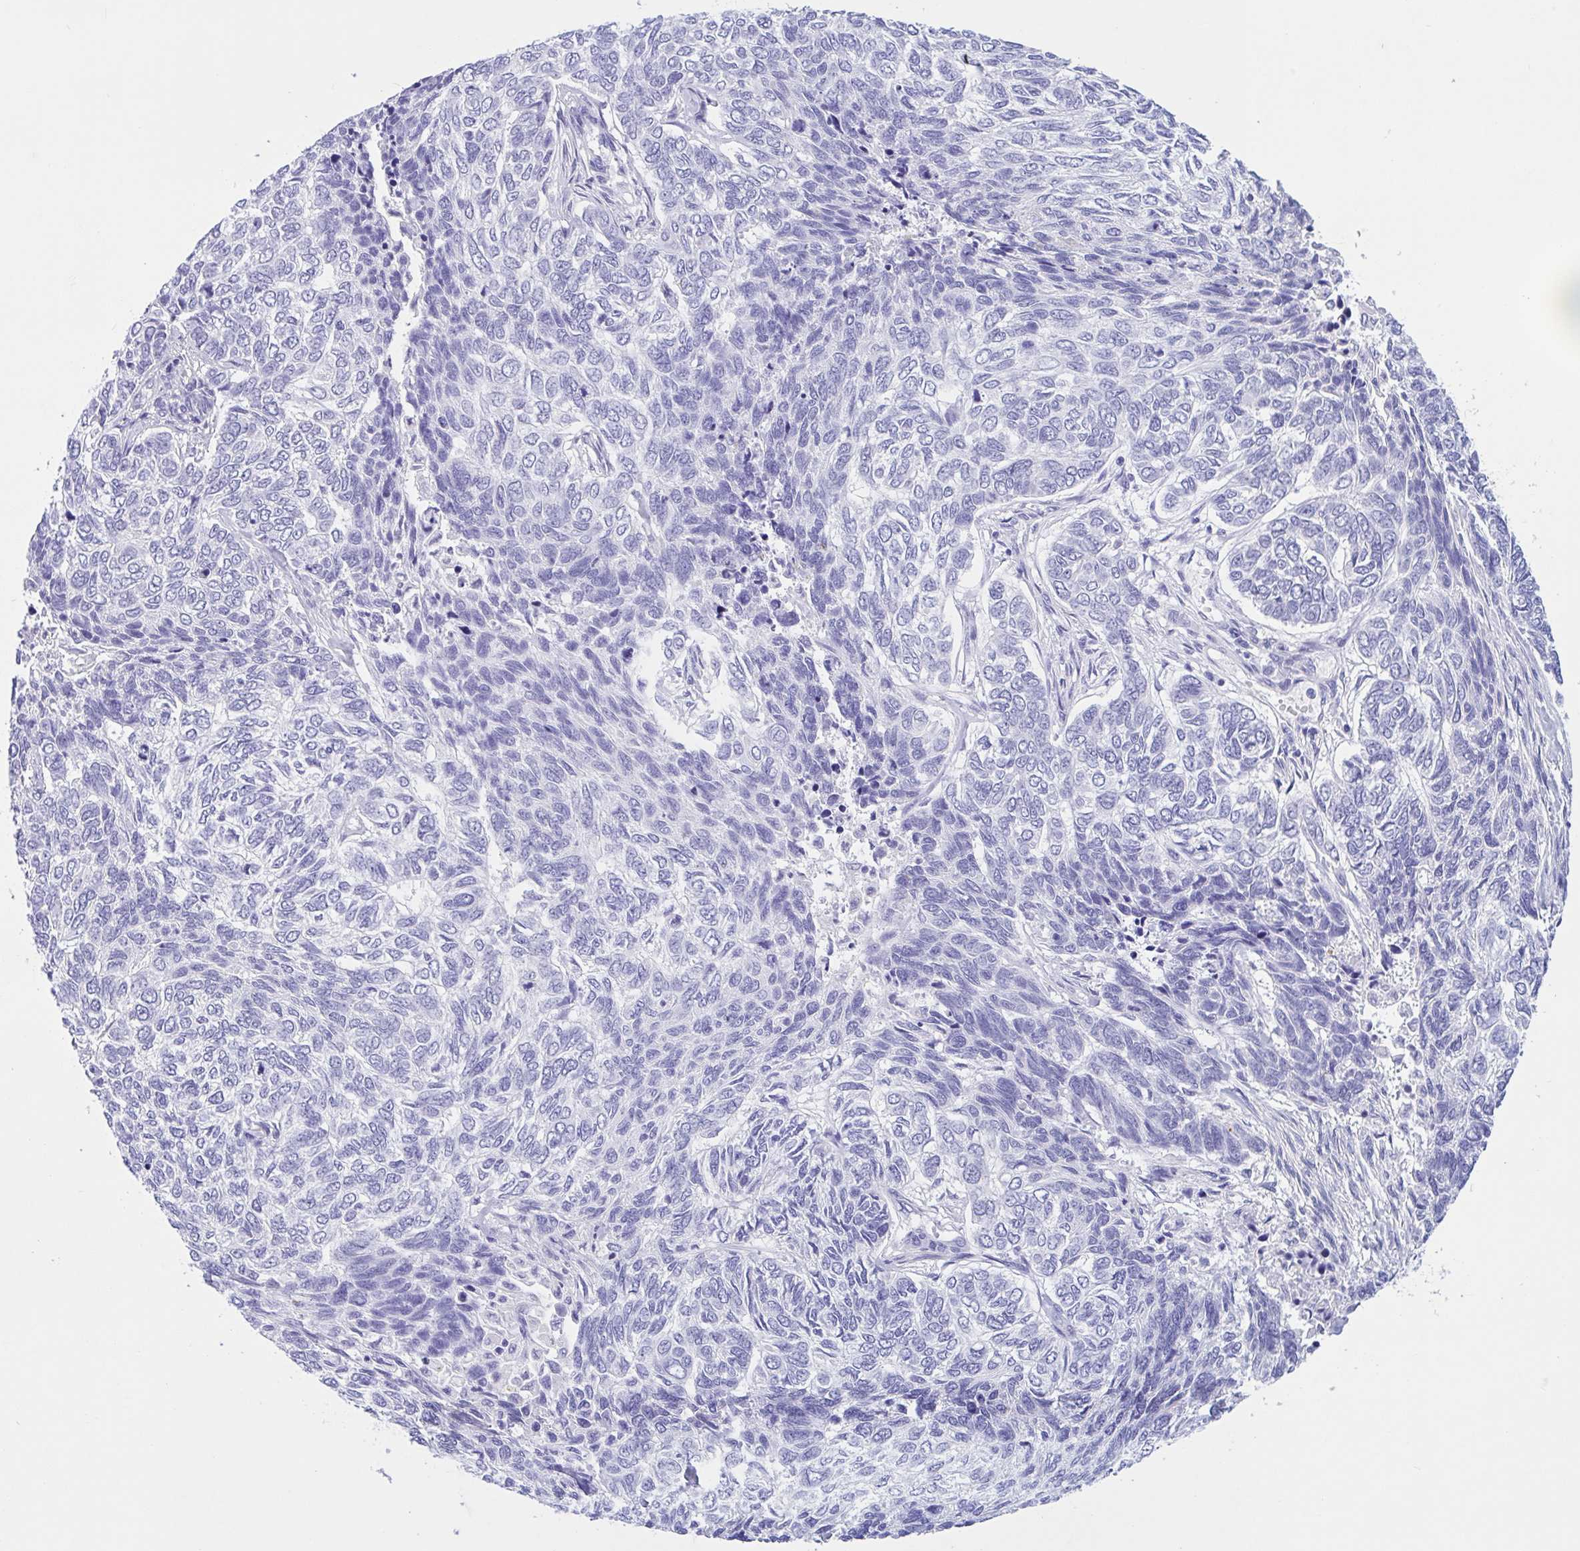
{"staining": {"intensity": "negative", "quantity": "none", "location": "none"}, "tissue": "skin cancer", "cell_type": "Tumor cells", "image_type": "cancer", "snomed": [{"axis": "morphology", "description": "Basal cell carcinoma"}, {"axis": "topography", "description": "Skin"}], "caption": "High magnification brightfield microscopy of basal cell carcinoma (skin) stained with DAB (brown) and counterstained with hematoxylin (blue): tumor cells show no significant expression.", "gene": "OR4N4", "patient": {"sex": "female", "age": 65}}